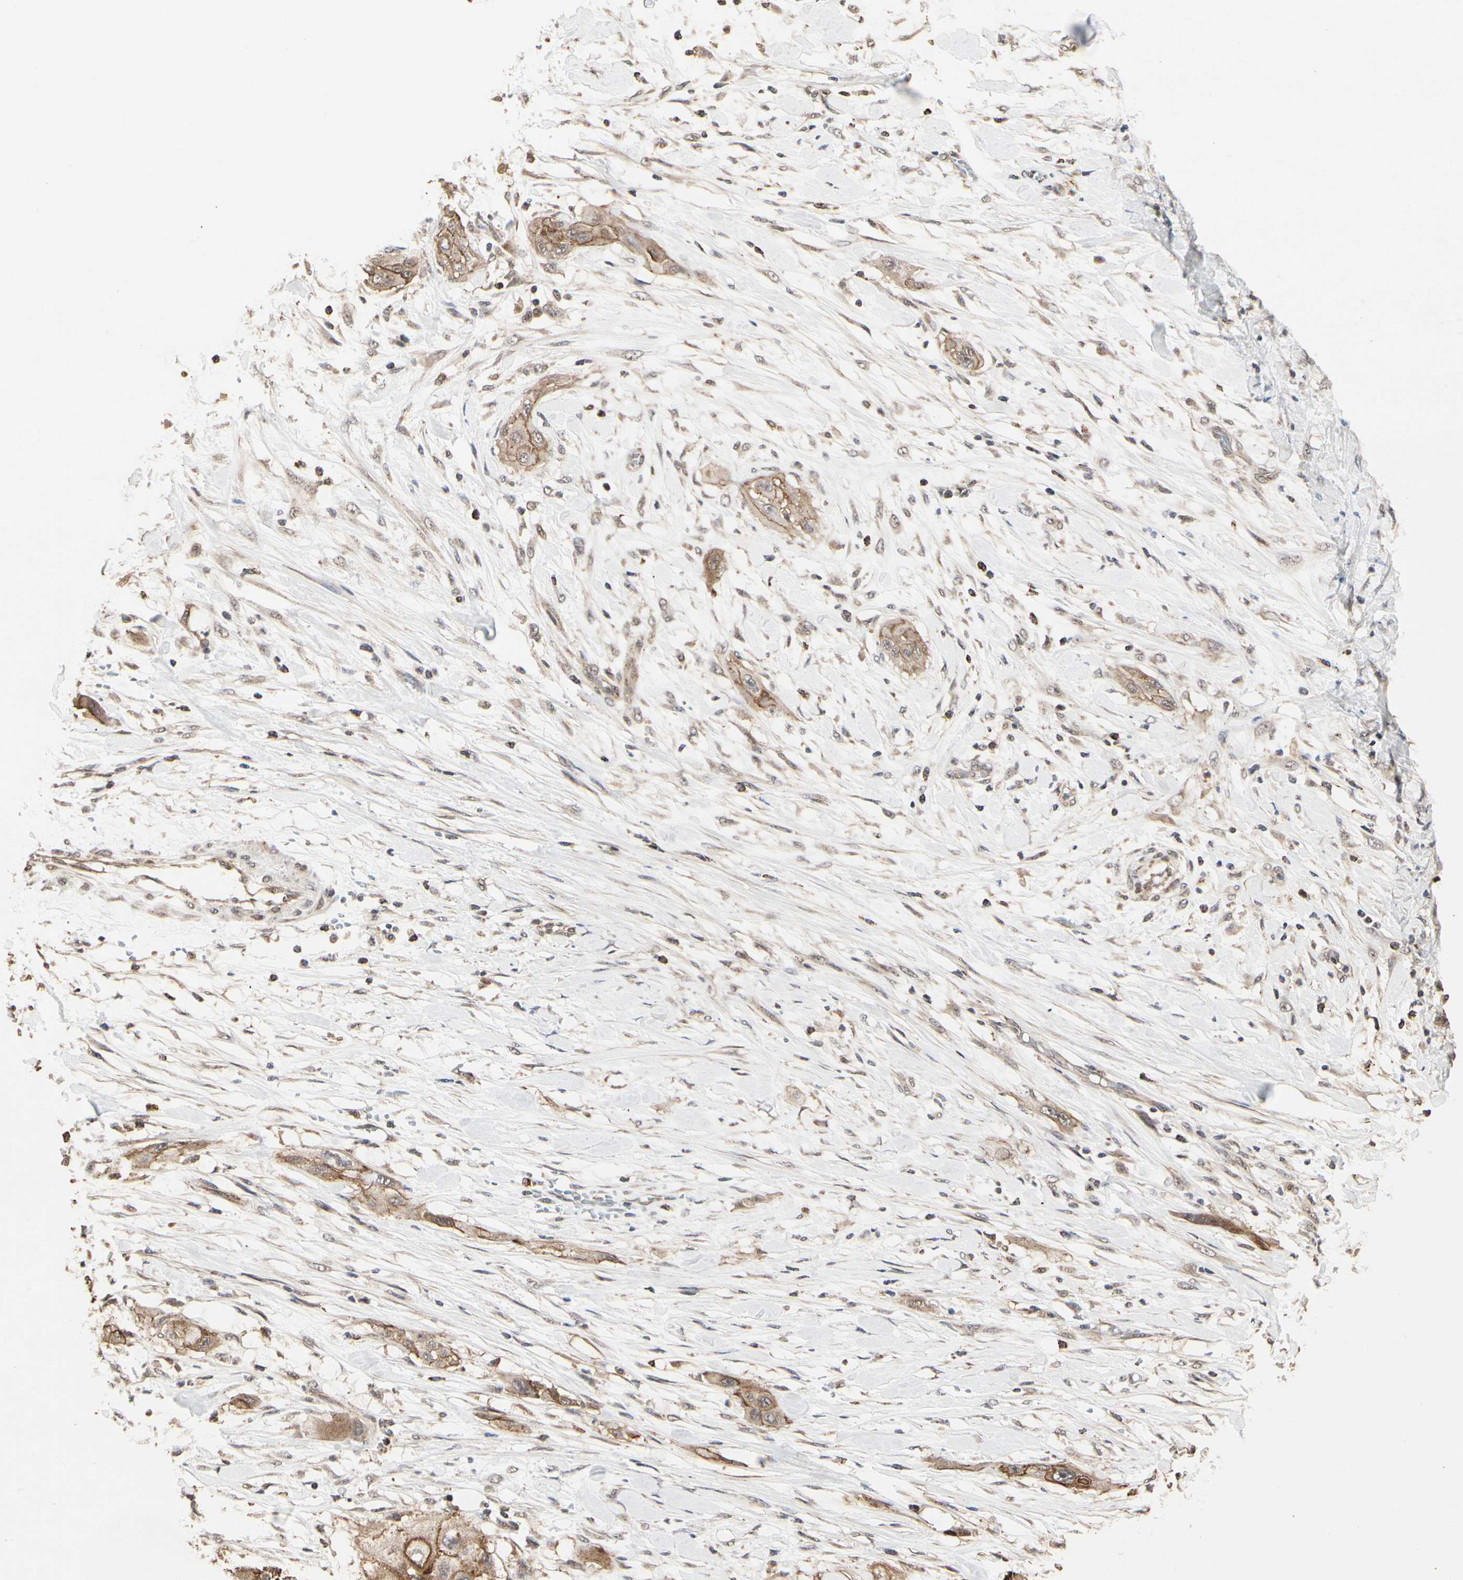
{"staining": {"intensity": "moderate", "quantity": ">75%", "location": "cytoplasmic/membranous"}, "tissue": "lung cancer", "cell_type": "Tumor cells", "image_type": "cancer", "snomed": [{"axis": "morphology", "description": "Squamous cell carcinoma, NOS"}, {"axis": "topography", "description": "Lung"}], "caption": "Protein staining of lung squamous cell carcinoma tissue shows moderate cytoplasmic/membranous staining in approximately >75% of tumor cells. The staining was performed using DAB to visualize the protein expression in brown, while the nuclei were stained in blue with hematoxylin (Magnification: 20x).", "gene": "TAOK1", "patient": {"sex": "female", "age": 47}}